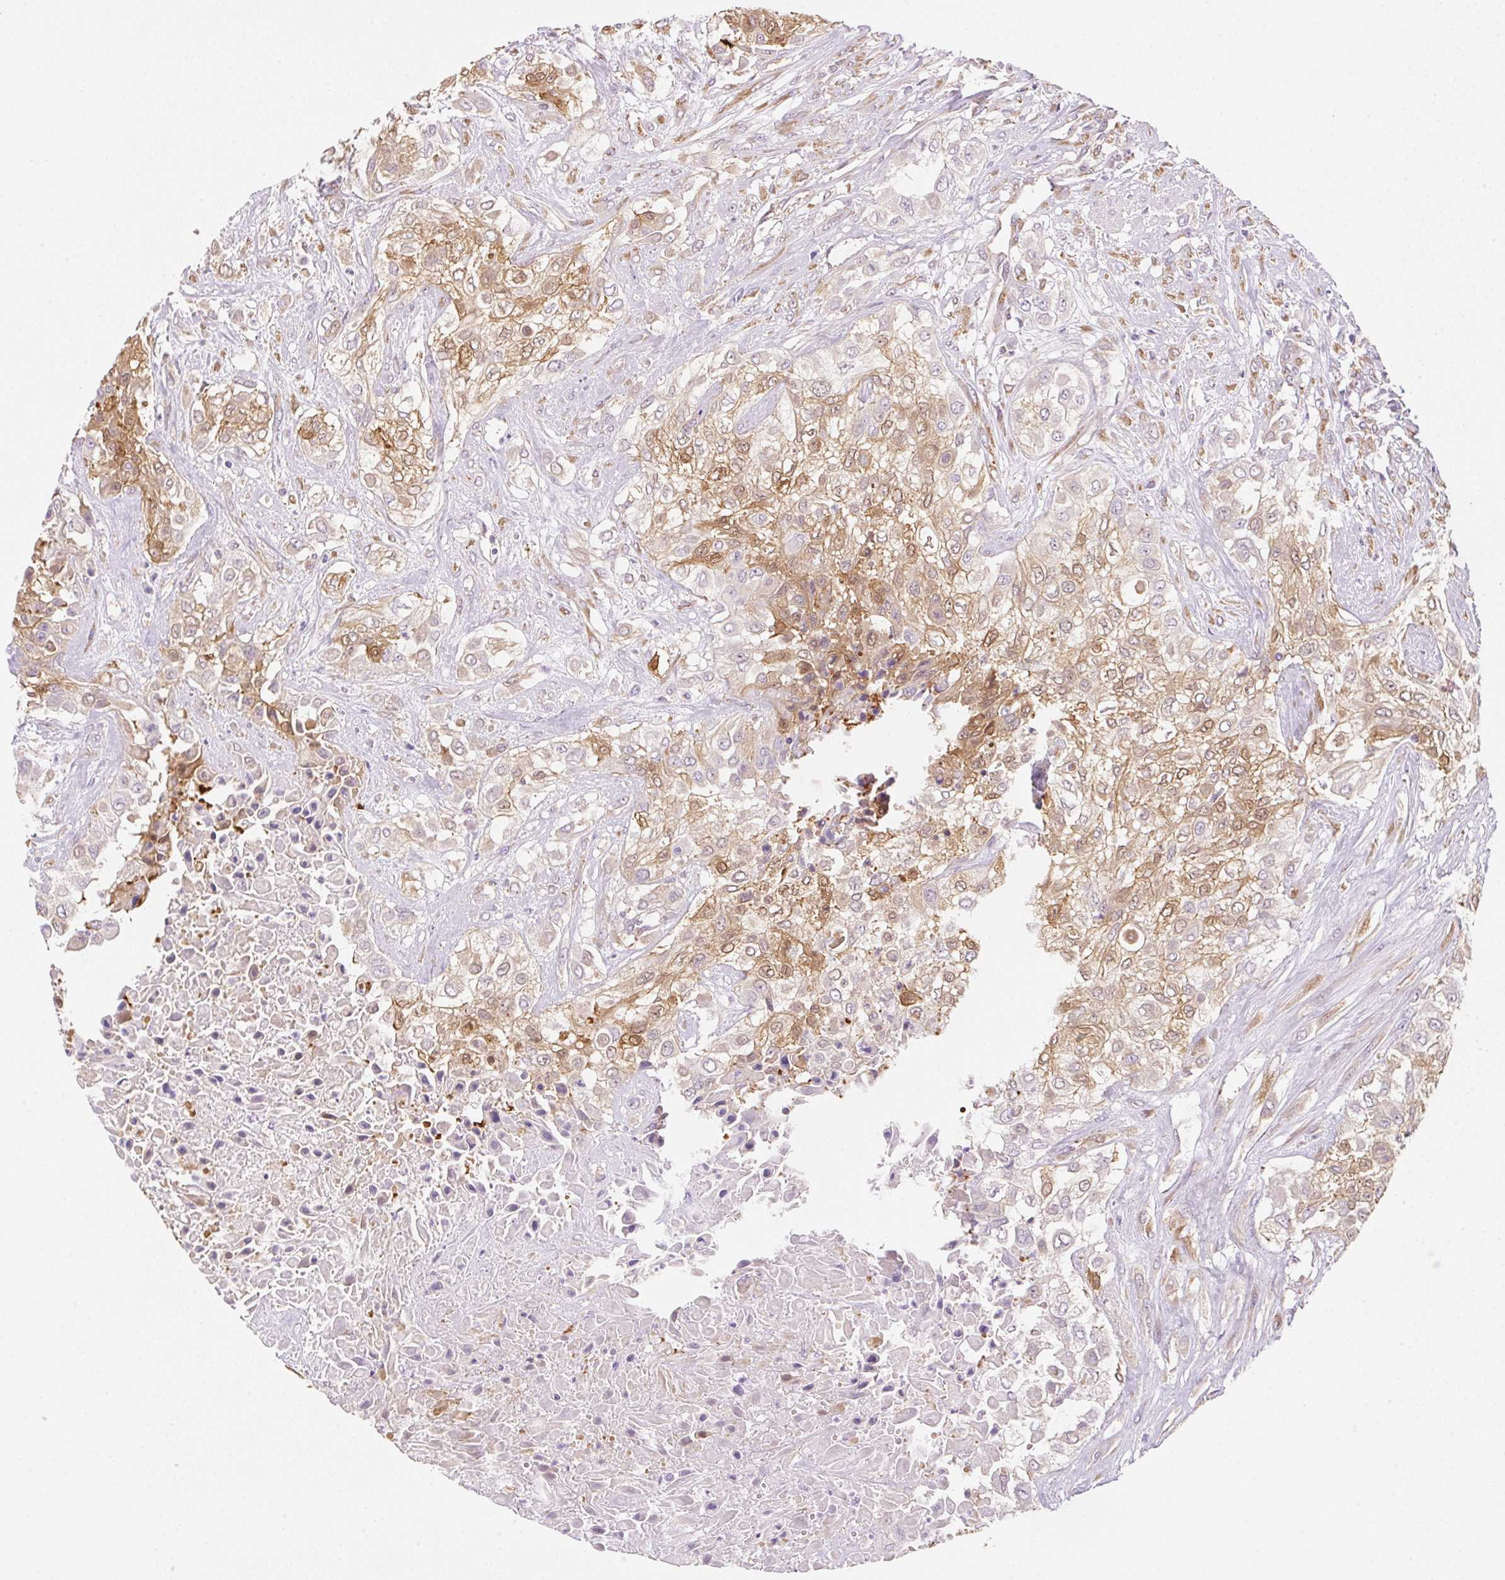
{"staining": {"intensity": "moderate", "quantity": ">75%", "location": "cytoplasmic/membranous,nuclear"}, "tissue": "urothelial cancer", "cell_type": "Tumor cells", "image_type": "cancer", "snomed": [{"axis": "morphology", "description": "Urothelial carcinoma, High grade"}, {"axis": "topography", "description": "Urinary bladder"}], "caption": "Brown immunohistochemical staining in urothelial carcinoma (high-grade) shows moderate cytoplasmic/membranous and nuclear staining in about >75% of tumor cells.", "gene": "FABP5", "patient": {"sex": "male", "age": 57}}